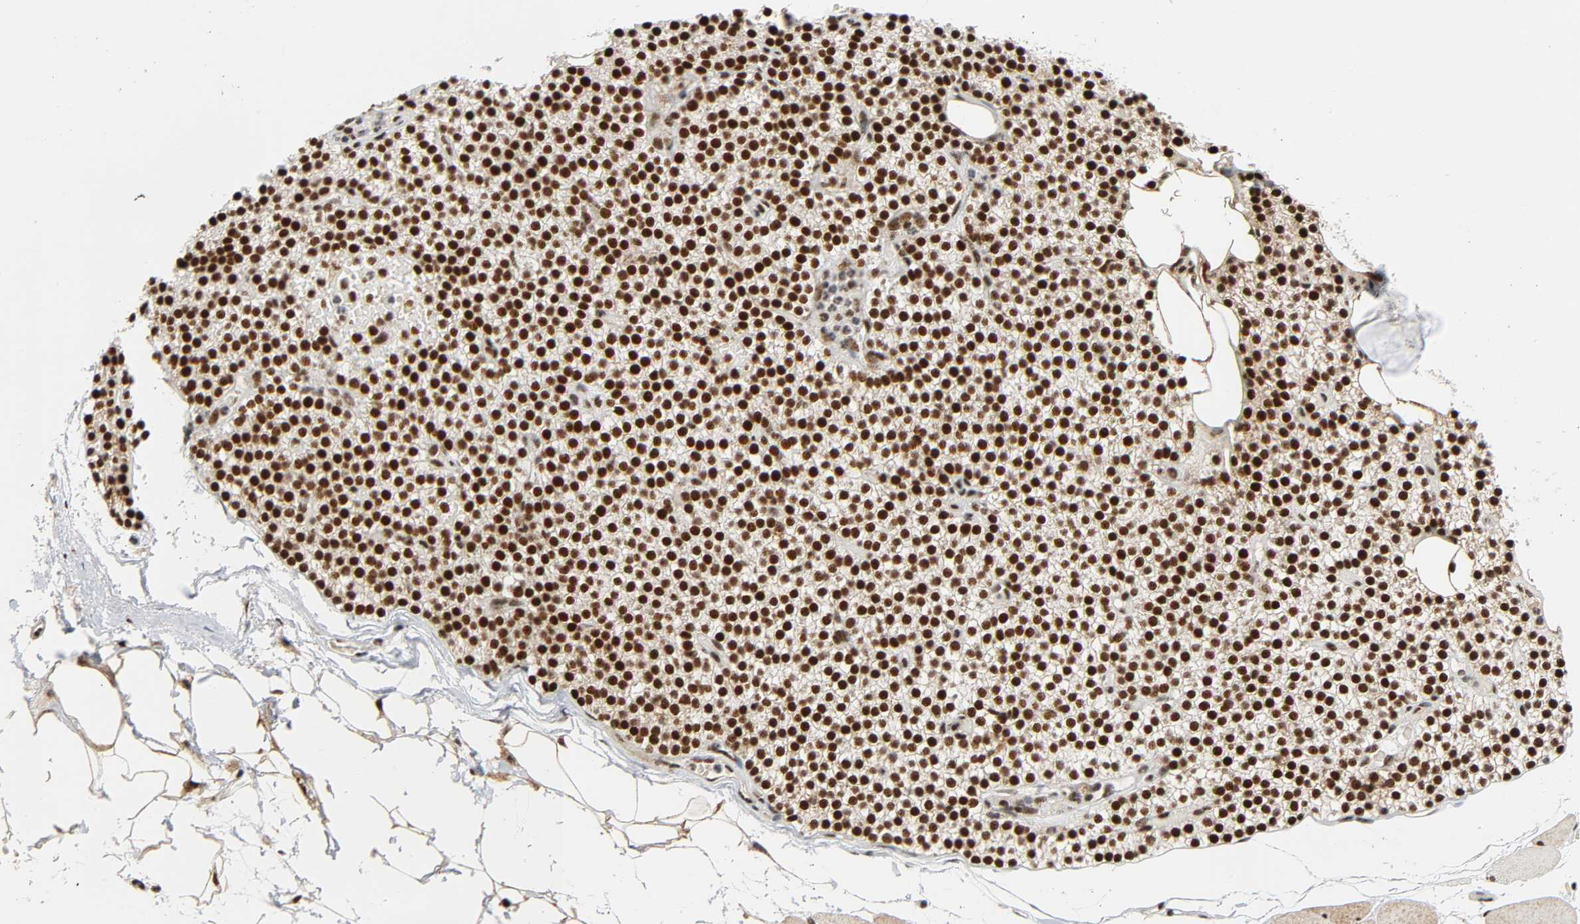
{"staining": {"intensity": "strong", "quantity": ">75%", "location": "cytoplasmic/membranous,nuclear"}, "tissue": "skeletal muscle", "cell_type": "Myocytes", "image_type": "normal", "snomed": [{"axis": "morphology", "description": "Normal tissue, NOS"}, {"axis": "topography", "description": "Skeletal muscle"}, {"axis": "topography", "description": "Parathyroid gland"}], "caption": "IHC image of normal skeletal muscle: skeletal muscle stained using immunohistochemistry (IHC) exhibits high levels of strong protein expression localized specifically in the cytoplasmic/membranous,nuclear of myocytes, appearing as a cytoplasmic/membranous,nuclear brown color.", "gene": "CDK9", "patient": {"sex": "female", "age": 37}}